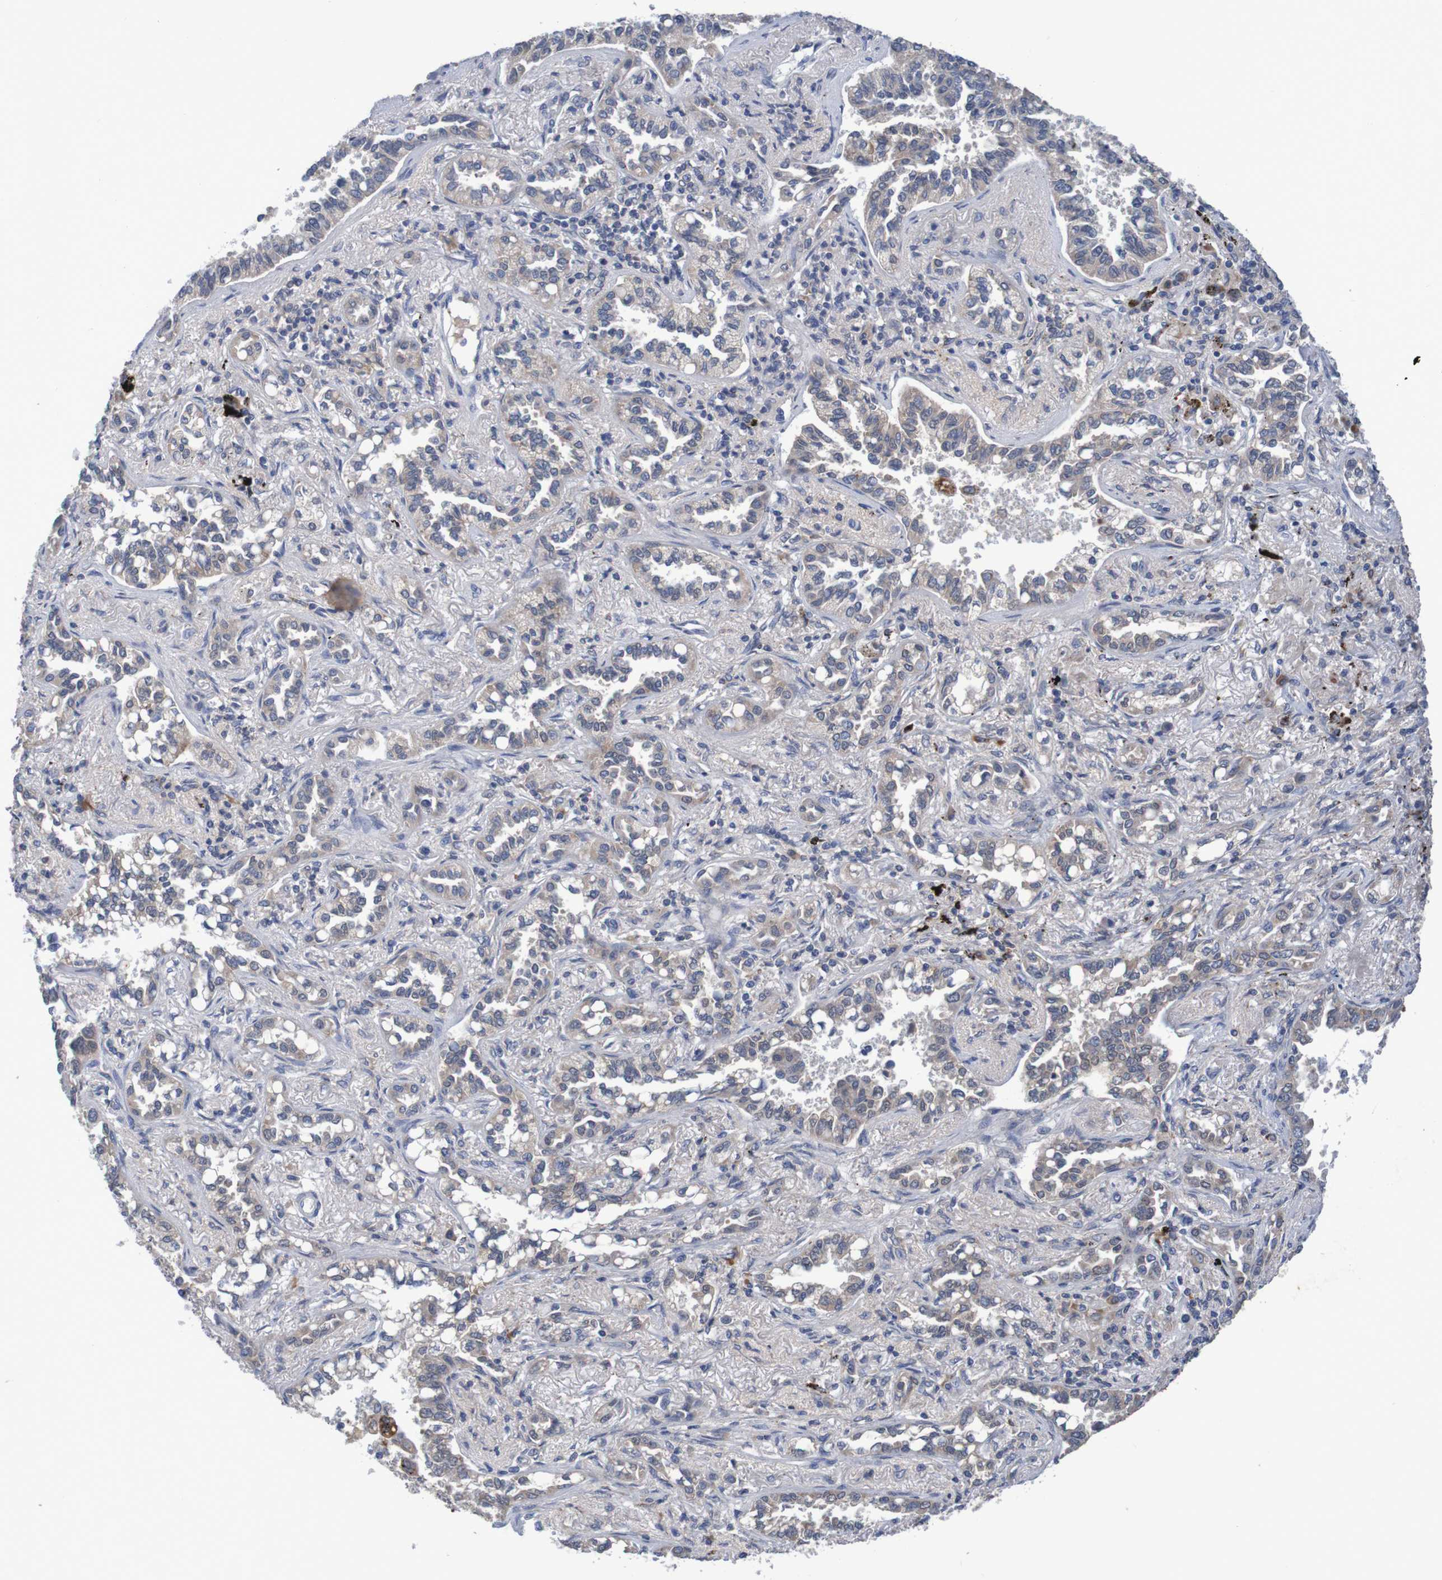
{"staining": {"intensity": "weak", "quantity": ">75%", "location": "cytoplasmic/membranous"}, "tissue": "lung cancer", "cell_type": "Tumor cells", "image_type": "cancer", "snomed": [{"axis": "morphology", "description": "Normal tissue, NOS"}, {"axis": "morphology", "description": "Adenocarcinoma, NOS"}, {"axis": "topography", "description": "Lung"}], "caption": "Weak cytoplasmic/membranous staining for a protein is appreciated in about >75% of tumor cells of lung cancer (adenocarcinoma) using IHC.", "gene": "LTA", "patient": {"sex": "male", "age": 59}}